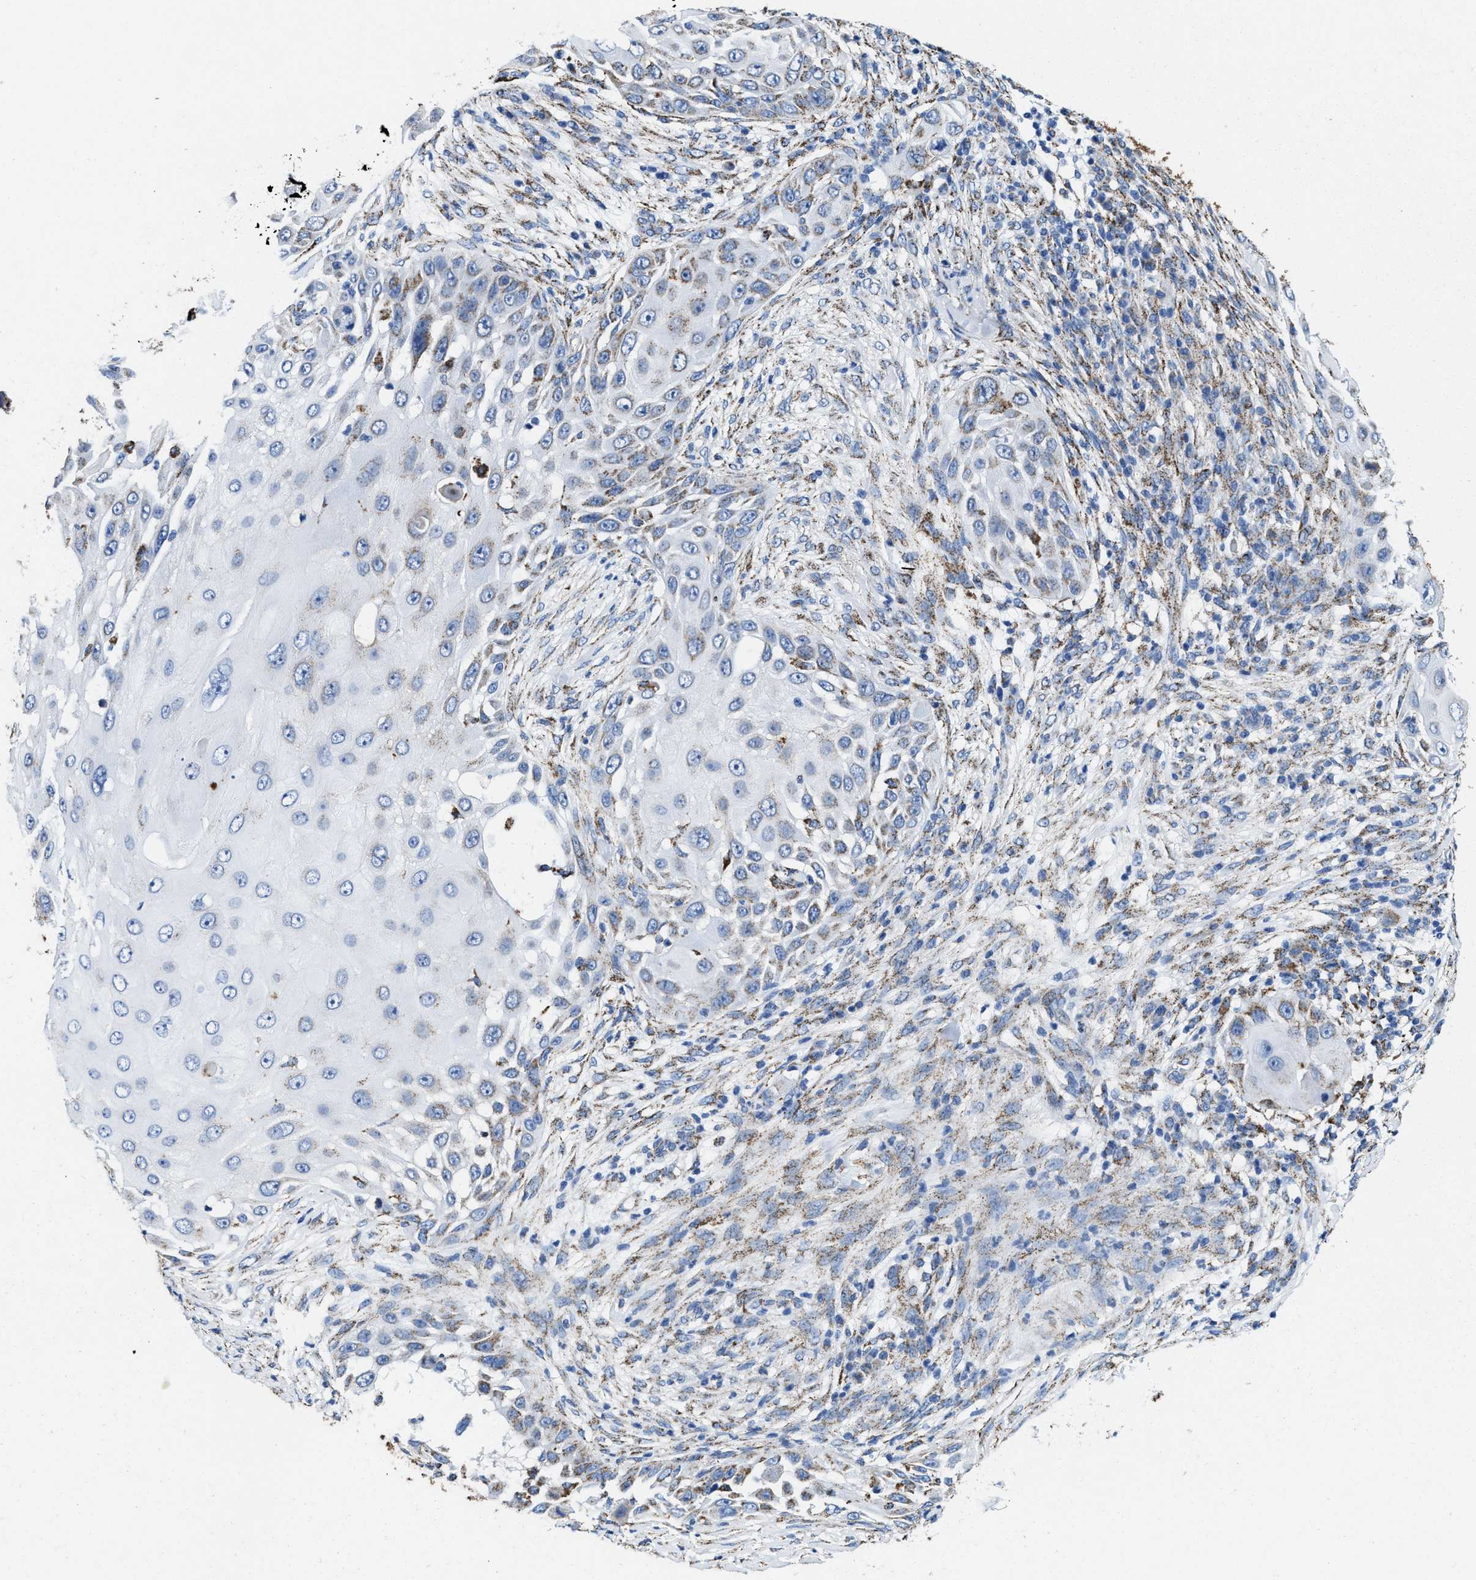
{"staining": {"intensity": "negative", "quantity": "none", "location": "none"}, "tissue": "skin cancer", "cell_type": "Tumor cells", "image_type": "cancer", "snomed": [{"axis": "morphology", "description": "Squamous cell carcinoma, NOS"}, {"axis": "topography", "description": "Skin"}], "caption": "This is a histopathology image of immunohistochemistry (IHC) staining of skin cancer (squamous cell carcinoma), which shows no positivity in tumor cells. Nuclei are stained in blue.", "gene": "ALDH1B1", "patient": {"sex": "female", "age": 44}}